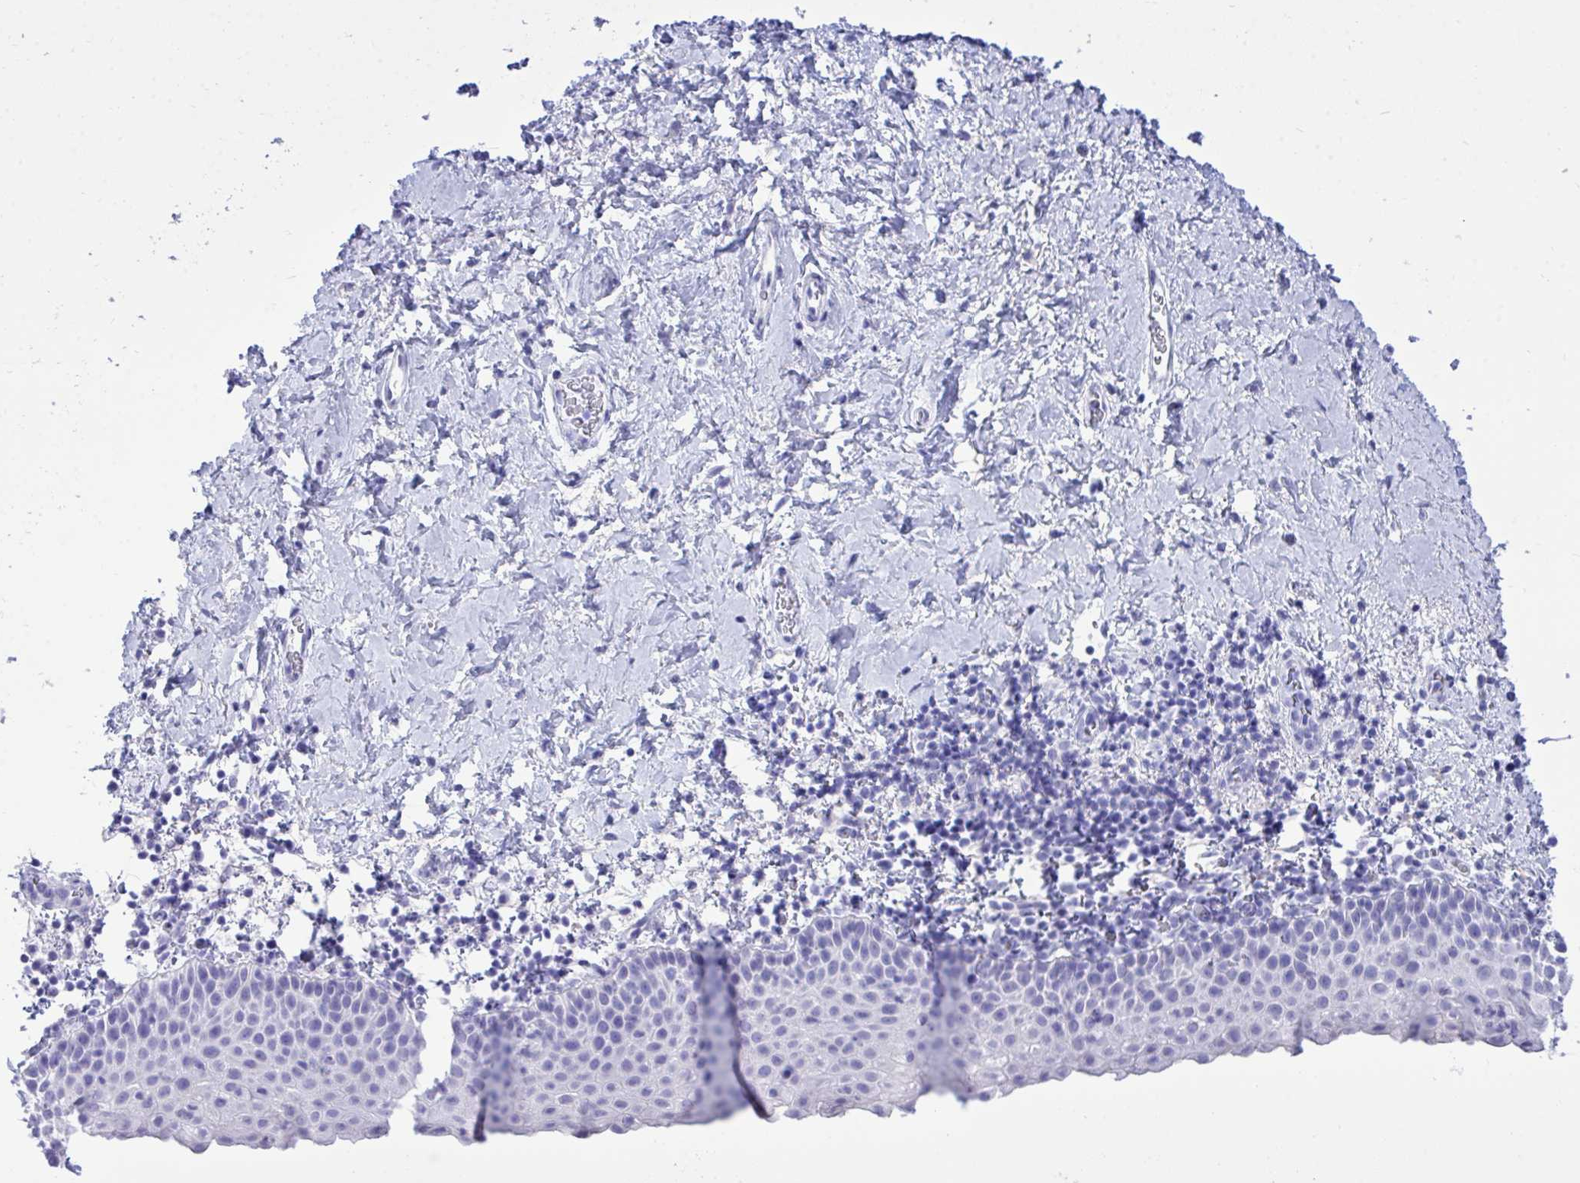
{"staining": {"intensity": "negative", "quantity": "none", "location": "none"}, "tissue": "vagina", "cell_type": "Squamous epithelial cells", "image_type": "normal", "snomed": [{"axis": "morphology", "description": "Normal tissue, NOS"}, {"axis": "topography", "description": "Vagina"}], "caption": "Immunohistochemistry (IHC) photomicrograph of normal vagina: human vagina stained with DAB (3,3'-diaminobenzidine) shows no significant protein staining in squamous epithelial cells.", "gene": "BEX5", "patient": {"sex": "female", "age": 61}}